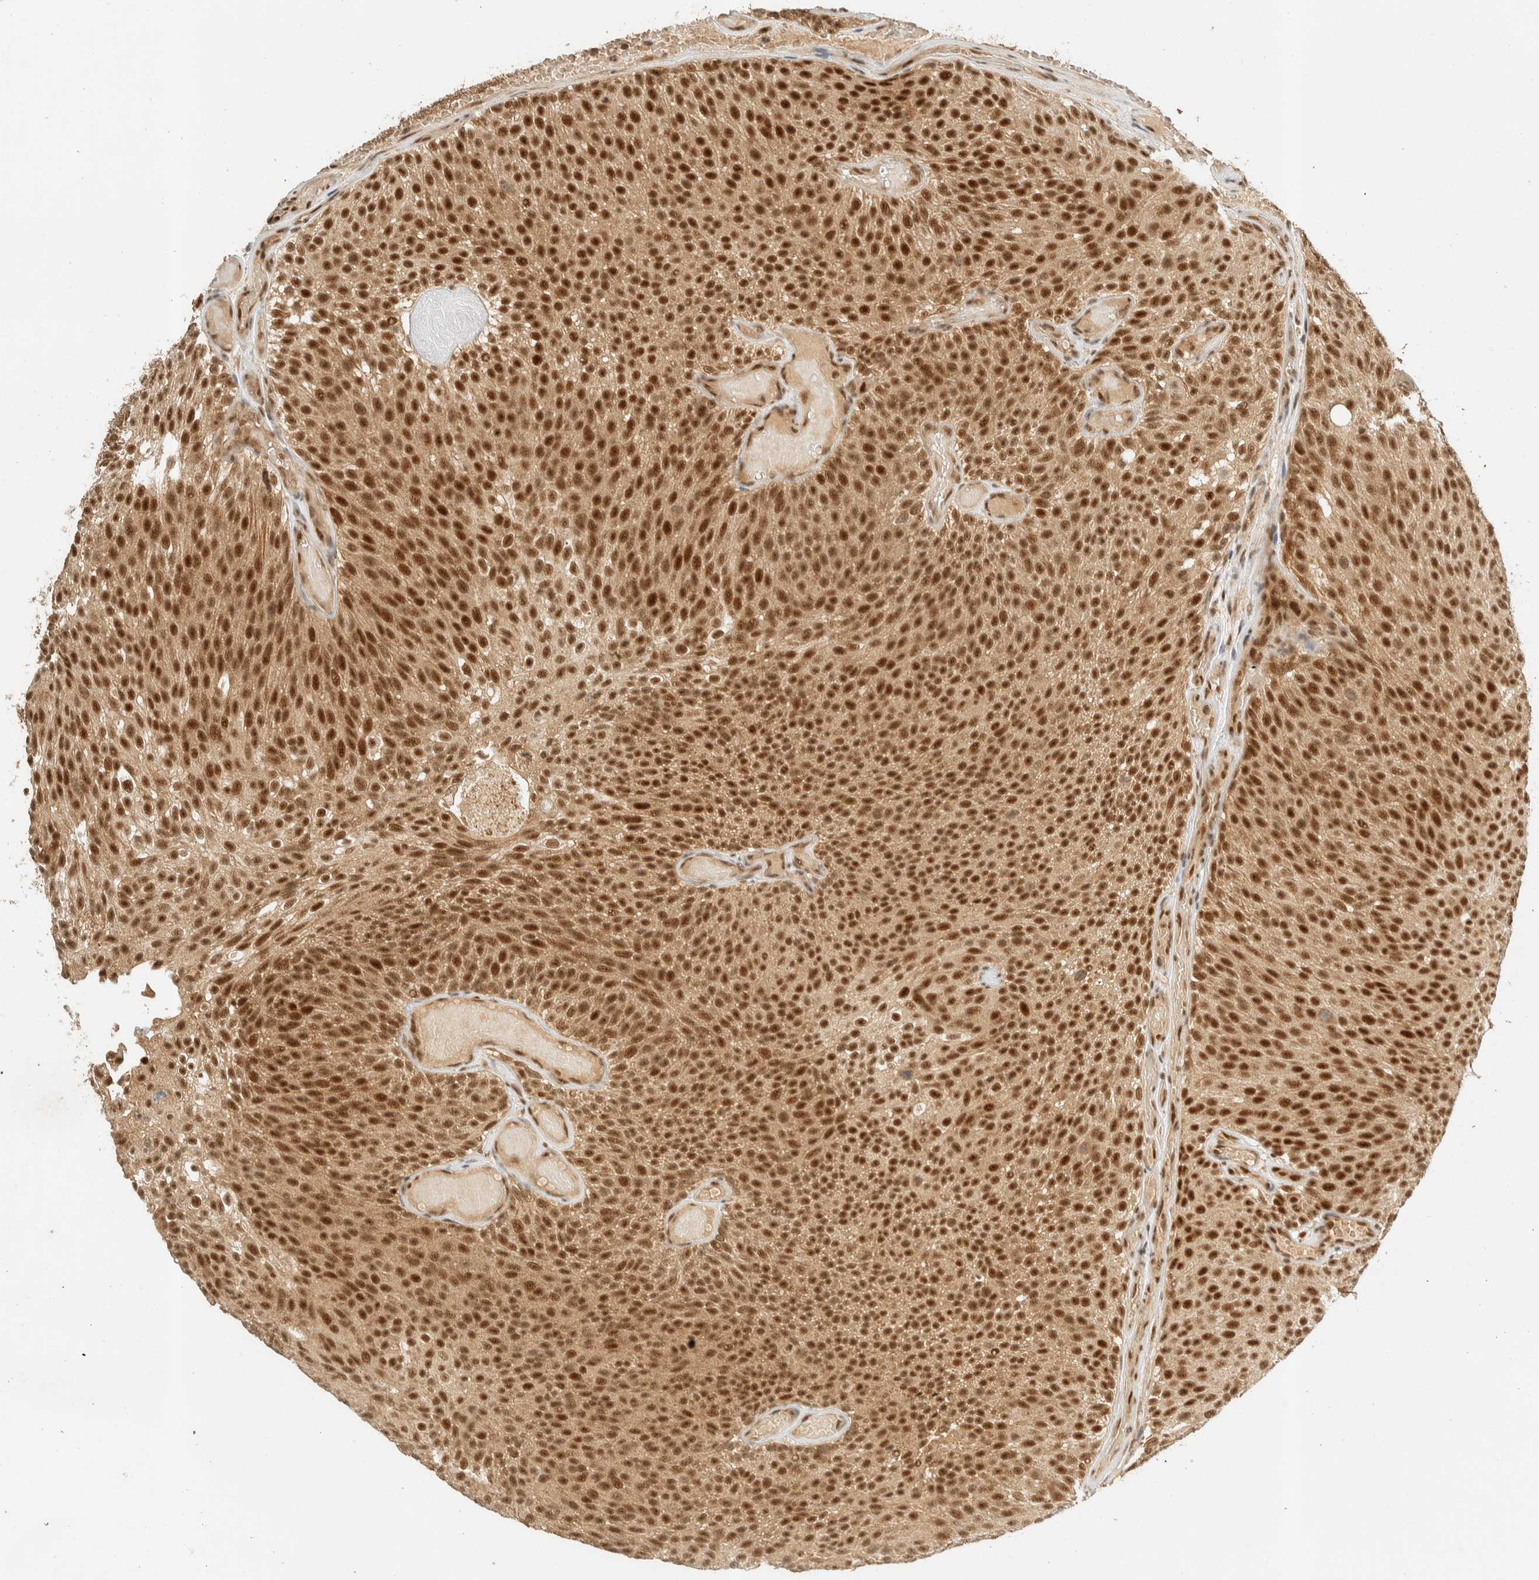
{"staining": {"intensity": "strong", "quantity": ">75%", "location": "cytoplasmic/membranous,nuclear"}, "tissue": "urothelial cancer", "cell_type": "Tumor cells", "image_type": "cancer", "snomed": [{"axis": "morphology", "description": "Urothelial carcinoma, Low grade"}, {"axis": "topography", "description": "Urinary bladder"}], "caption": "Human urothelial cancer stained for a protein (brown) demonstrates strong cytoplasmic/membranous and nuclear positive staining in approximately >75% of tumor cells.", "gene": "KIFAP3", "patient": {"sex": "male", "age": 78}}